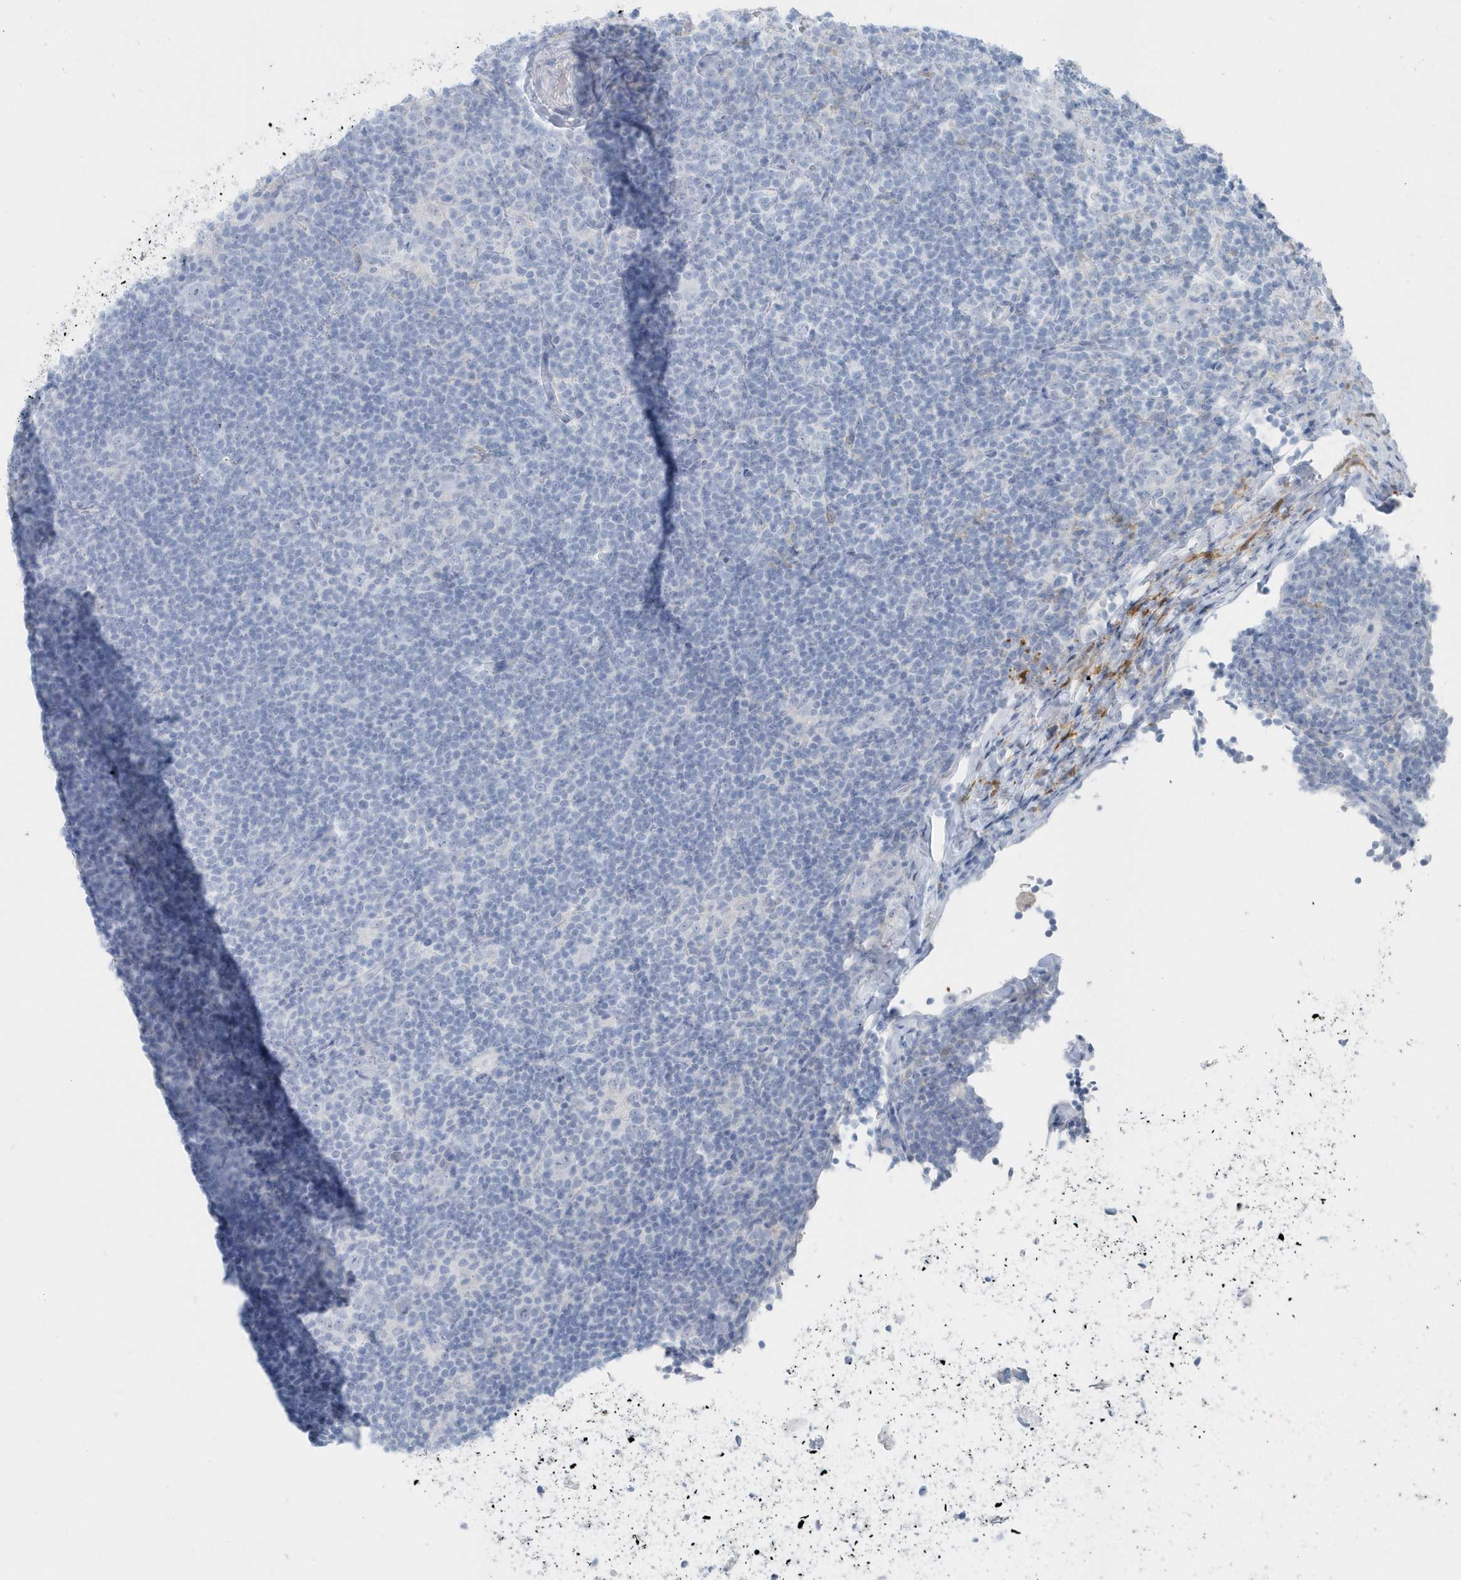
{"staining": {"intensity": "negative", "quantity": "none", "location": "none"}, "tissue": "lymphoma", "cell_type": "Tumor cells", "image_type": "cancer", "snomed": [{"axis": "morphology", "description": "Hodgkin's disease, NOS"}, {"axis": "topography", "description": "Lymph node"}], "caption": "DAB immunohistochemical staining of human lymphoma exhibits no significant expression in tumor cells. (DAB immunohistochemistry visualized using brightfield microscopy, high magnification).", "gene": "FAM98A", "patient": {"sex": "female", "age": 57}}